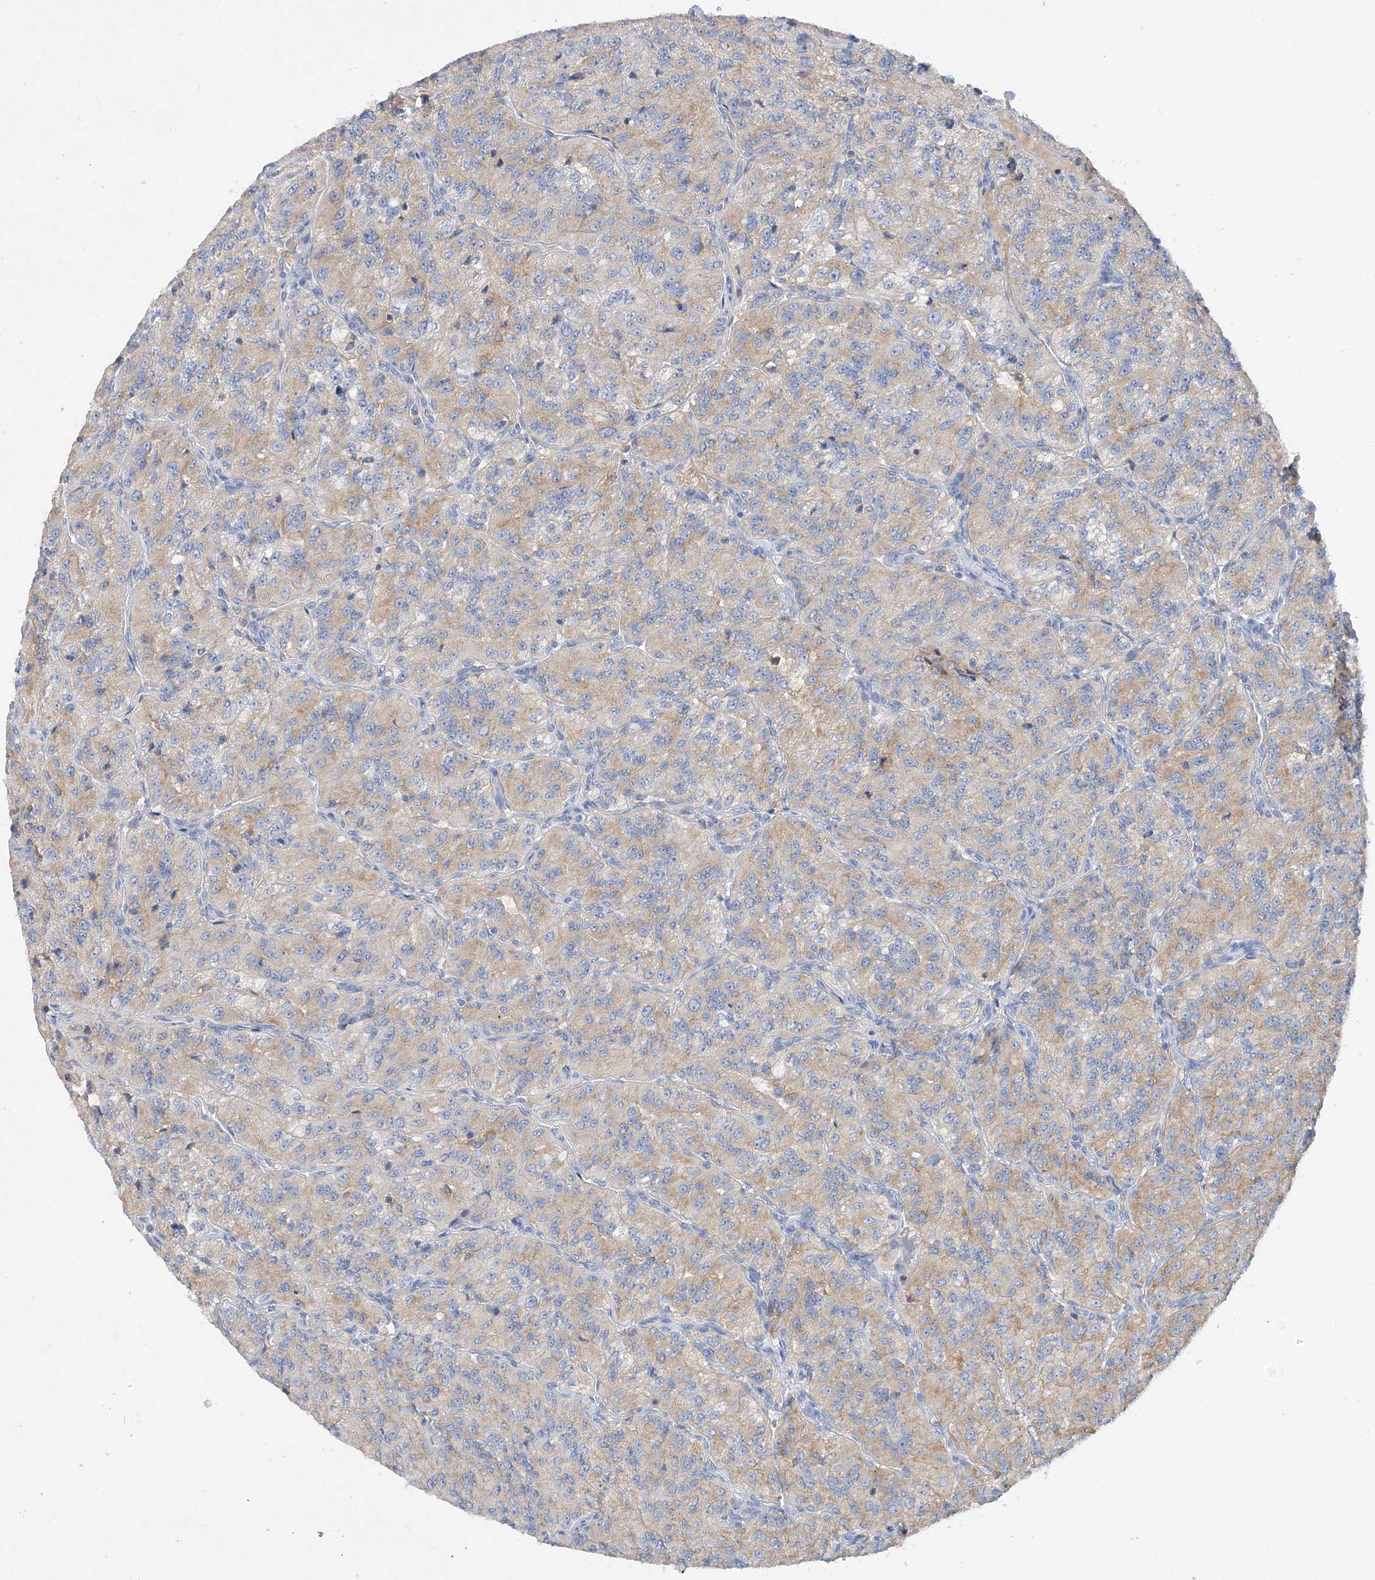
{"staining": {"intensity": "moderate", "quantity": "25%-75%", "location": "cytoplasmic/membranous"}, "tissue": "renal cancer", "cell_type": "Tumor cells", "image_type": "cancer", "snomed": [{"axis": "morphology", "description": "Adenocarcinoma, NOS"}, {"axis": "topography", "description": "Kidney"}], "caption": "A brown stain shows moderate cytoplasmic/membranous expression of a protein in human renal cancer (adenocarcinoma) tumor cells.", "gene": "GRINA", "patient": {"sex": "female", "age": 63}}